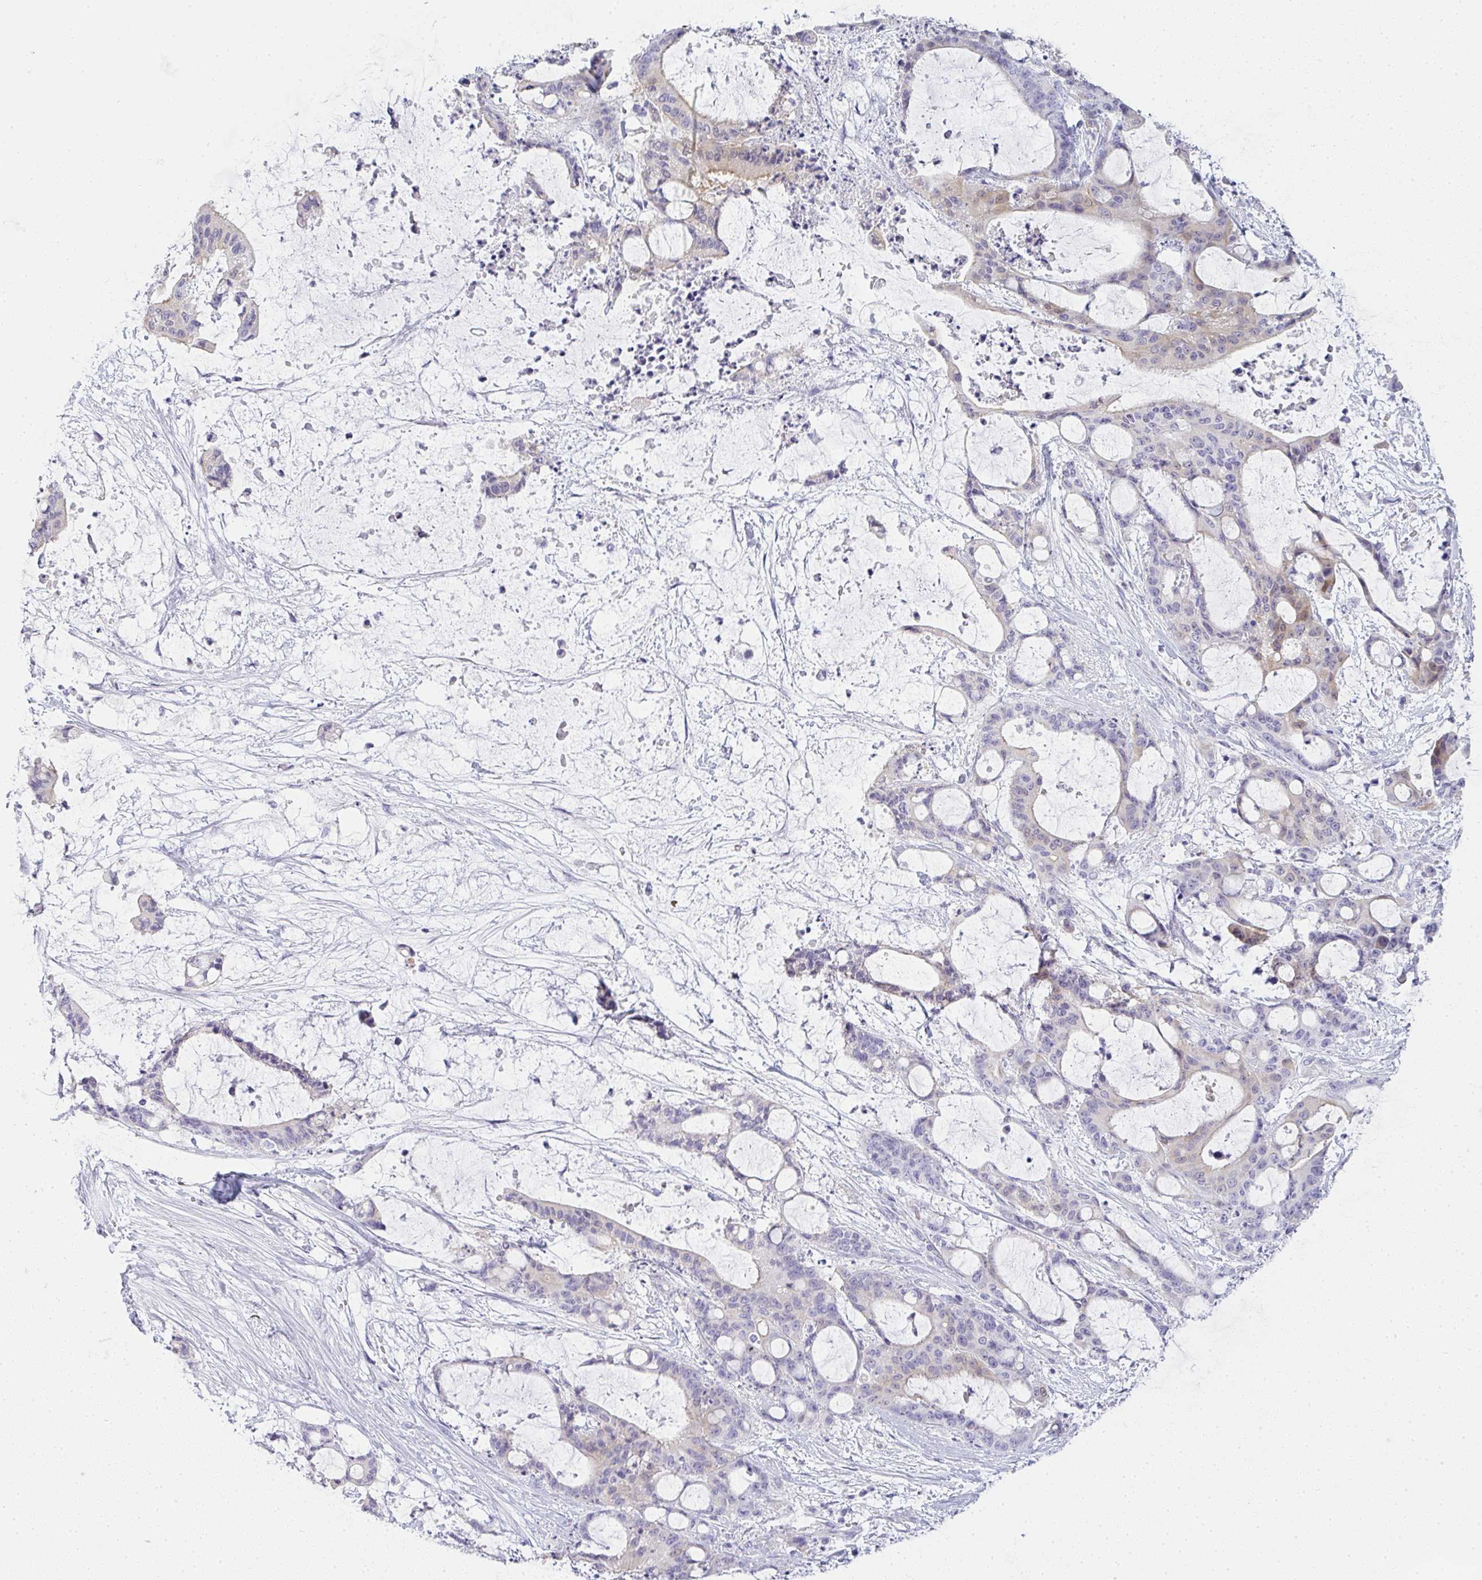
{"staining": {"intensity": "negative", "quantity": "none", "location": "none"}, "tissue": "liver cancer", "cell_type": "Tumor cells", "image_type": "cancer", "snomed": [{"axis": "morphology", "description": "Normal tissue, NOS"}, {"axis": "morphology", "description": "Cholangiocarcinoma"}, {"axis": "topography", "description": "Liver"}, {"axis": "topography", "description": "Peripheral nerve tissue"}], "caption": "DAB (3,3'-diaminobenzidine) immunohistochemical staining of liver cancer shows no significant expression in tumor cells. (DAB immunohistochemistry visualized using brightfield microscopy, high magnification).", "gene": "GSDMB", "patient": {"sex": "female", "age": 73}}